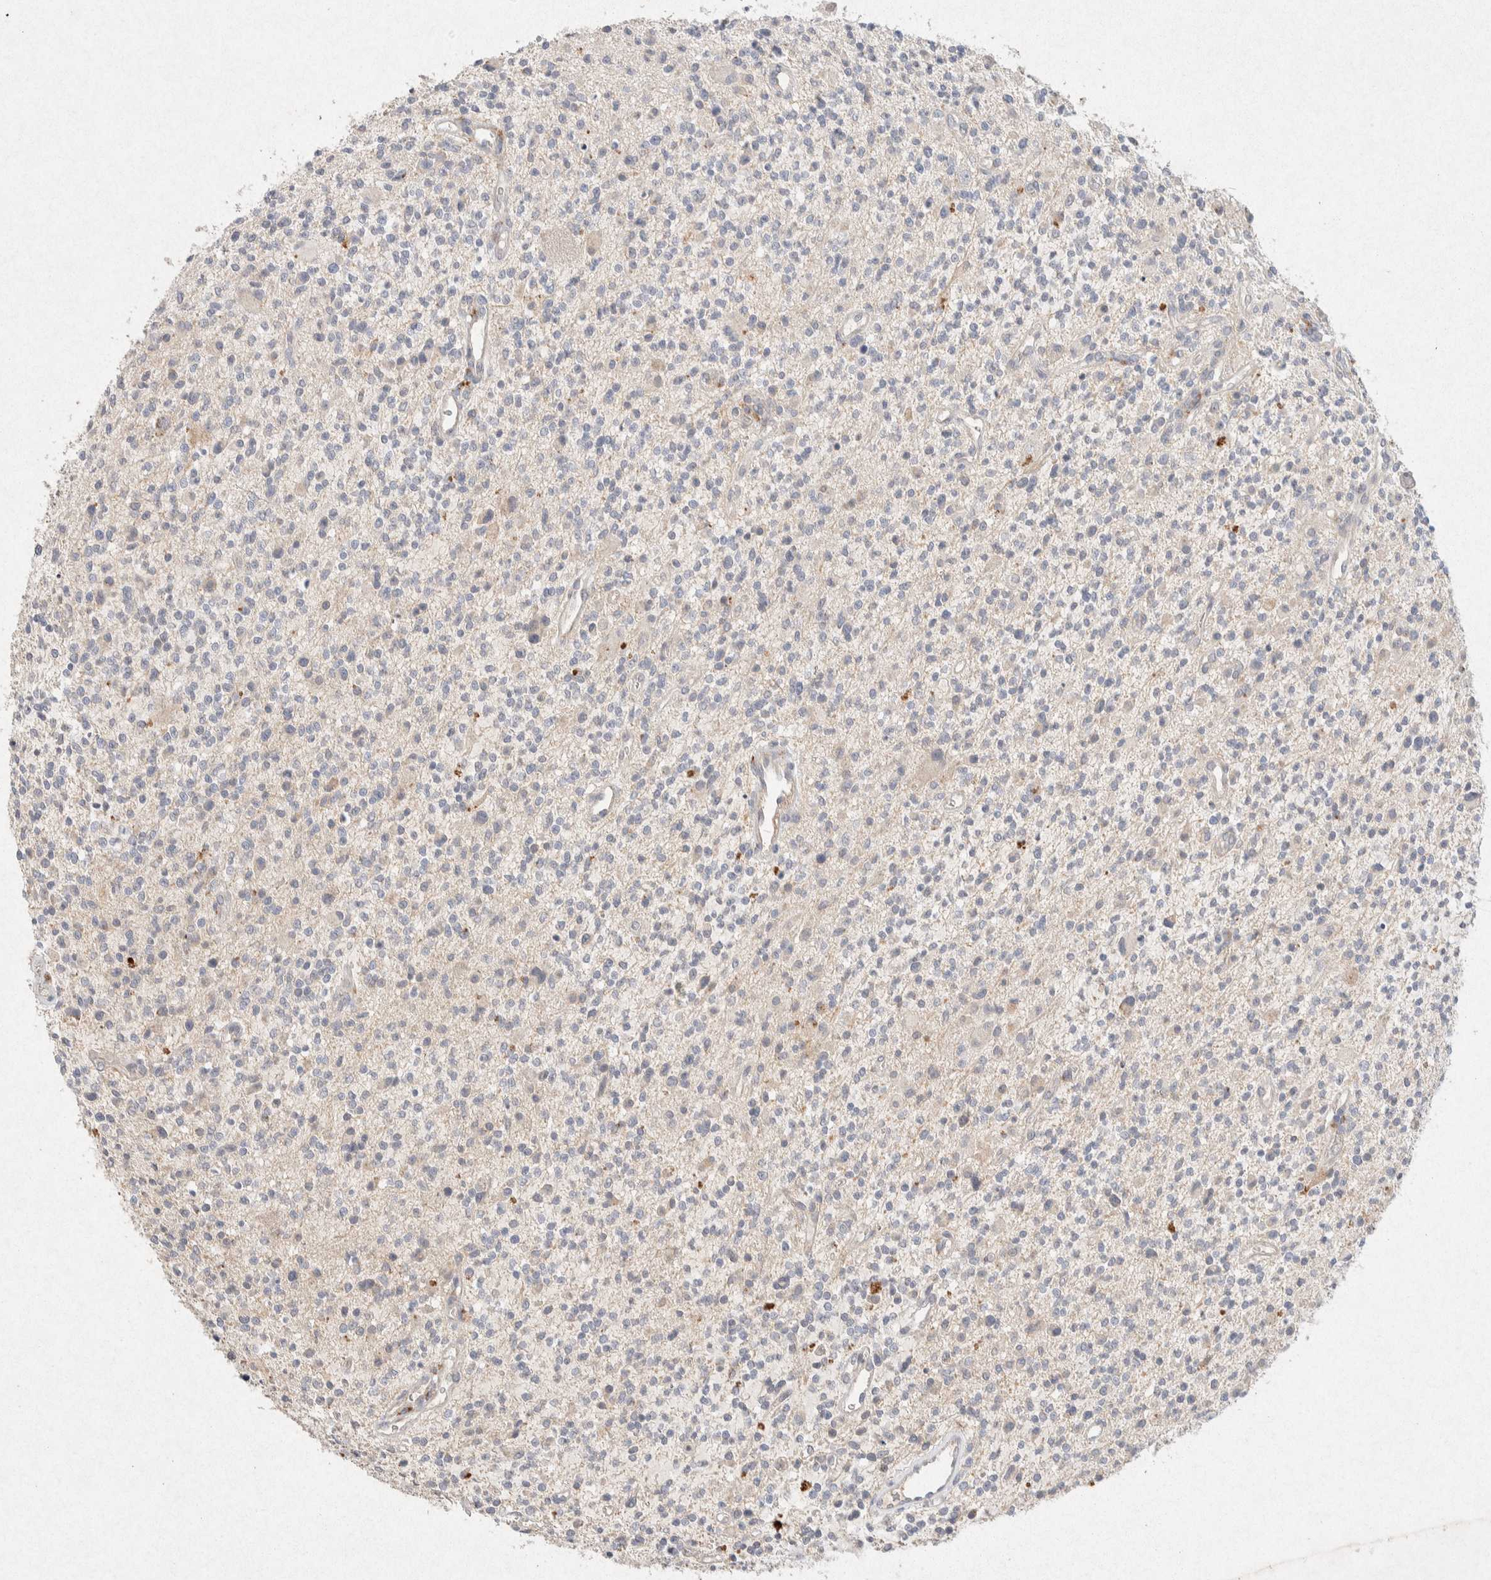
{"staining": {"intensity": "negative", "quantity": "none", "location": "none"}, "tissue": "glioma", "cell_type": "Tumor cells", "image_type": "cancer", "snomed": [{"axis": "morphology", "description": "Glioma, malignant, High grade"}, {"axis": "topography", "description": "Brain"}], "caption": "Immunohistochemical staining of human malignant high-grade glioma displays no significant expression in tumor cells.", "gene": "GNAI1", "patient": {"sex": "male", "age": 48}}